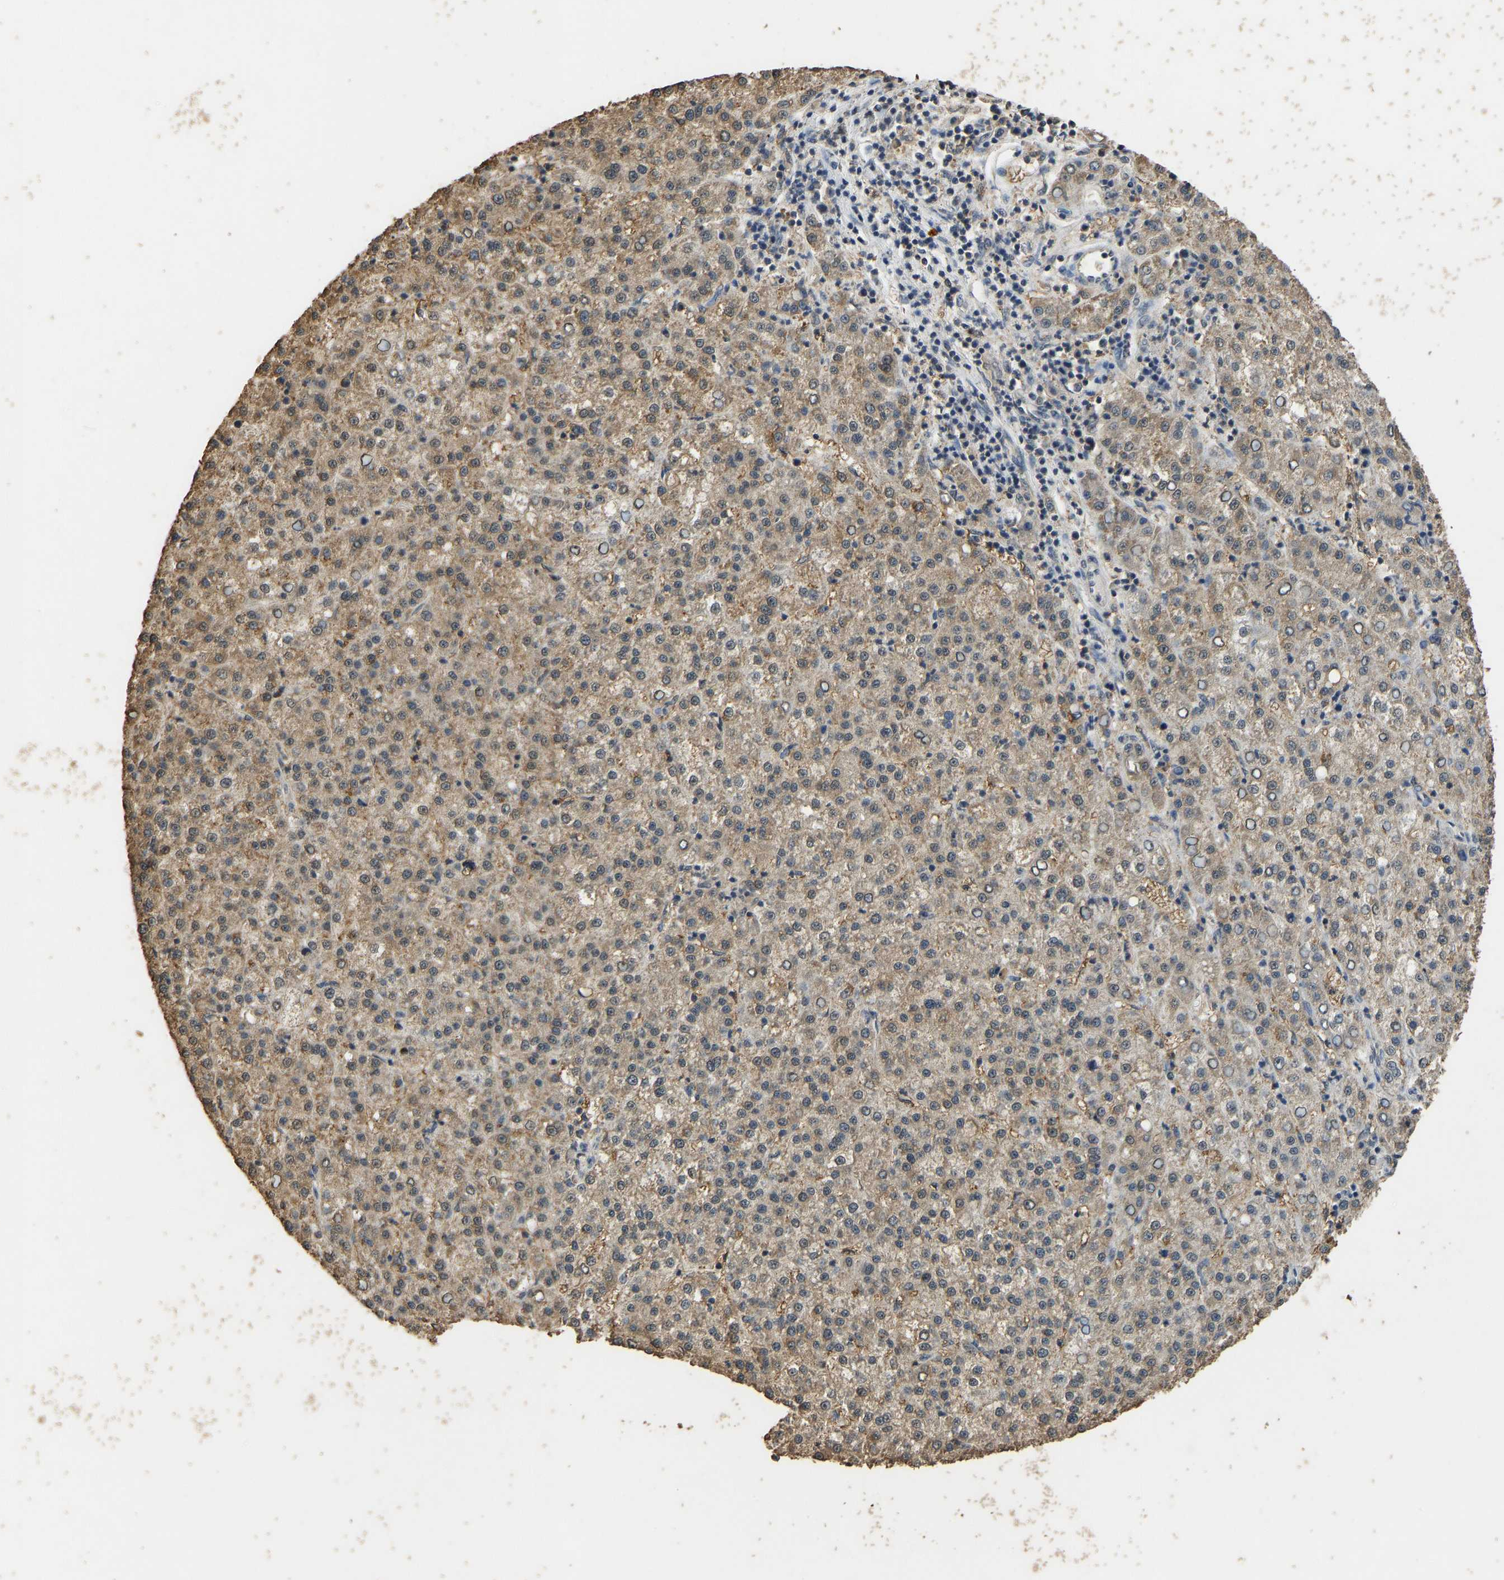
{"staining": {"intensity": "moderate", "quantity": "25%-75%", "location": "cytoplasmic/membranous"}, "tissue": "liver cancer", "cell_type": "Tumor cells", "image_type": "cancer", "snomed": [{"axis": "morphology", "description": "Carcinoma, Hepatocellular, NOS"}, {"axis": "topography", "description": "Liver"}], "caption": "A histopathology image showing moderate cytoplasmic/membranous positivity in about 25%-75% of tumor cells in liver cancer (hepatocellular carcinoma), as visualized by brown immunohistochemical staining.", "gene": "CIDEC", "patient": {"sex": "female", "age": 58}}